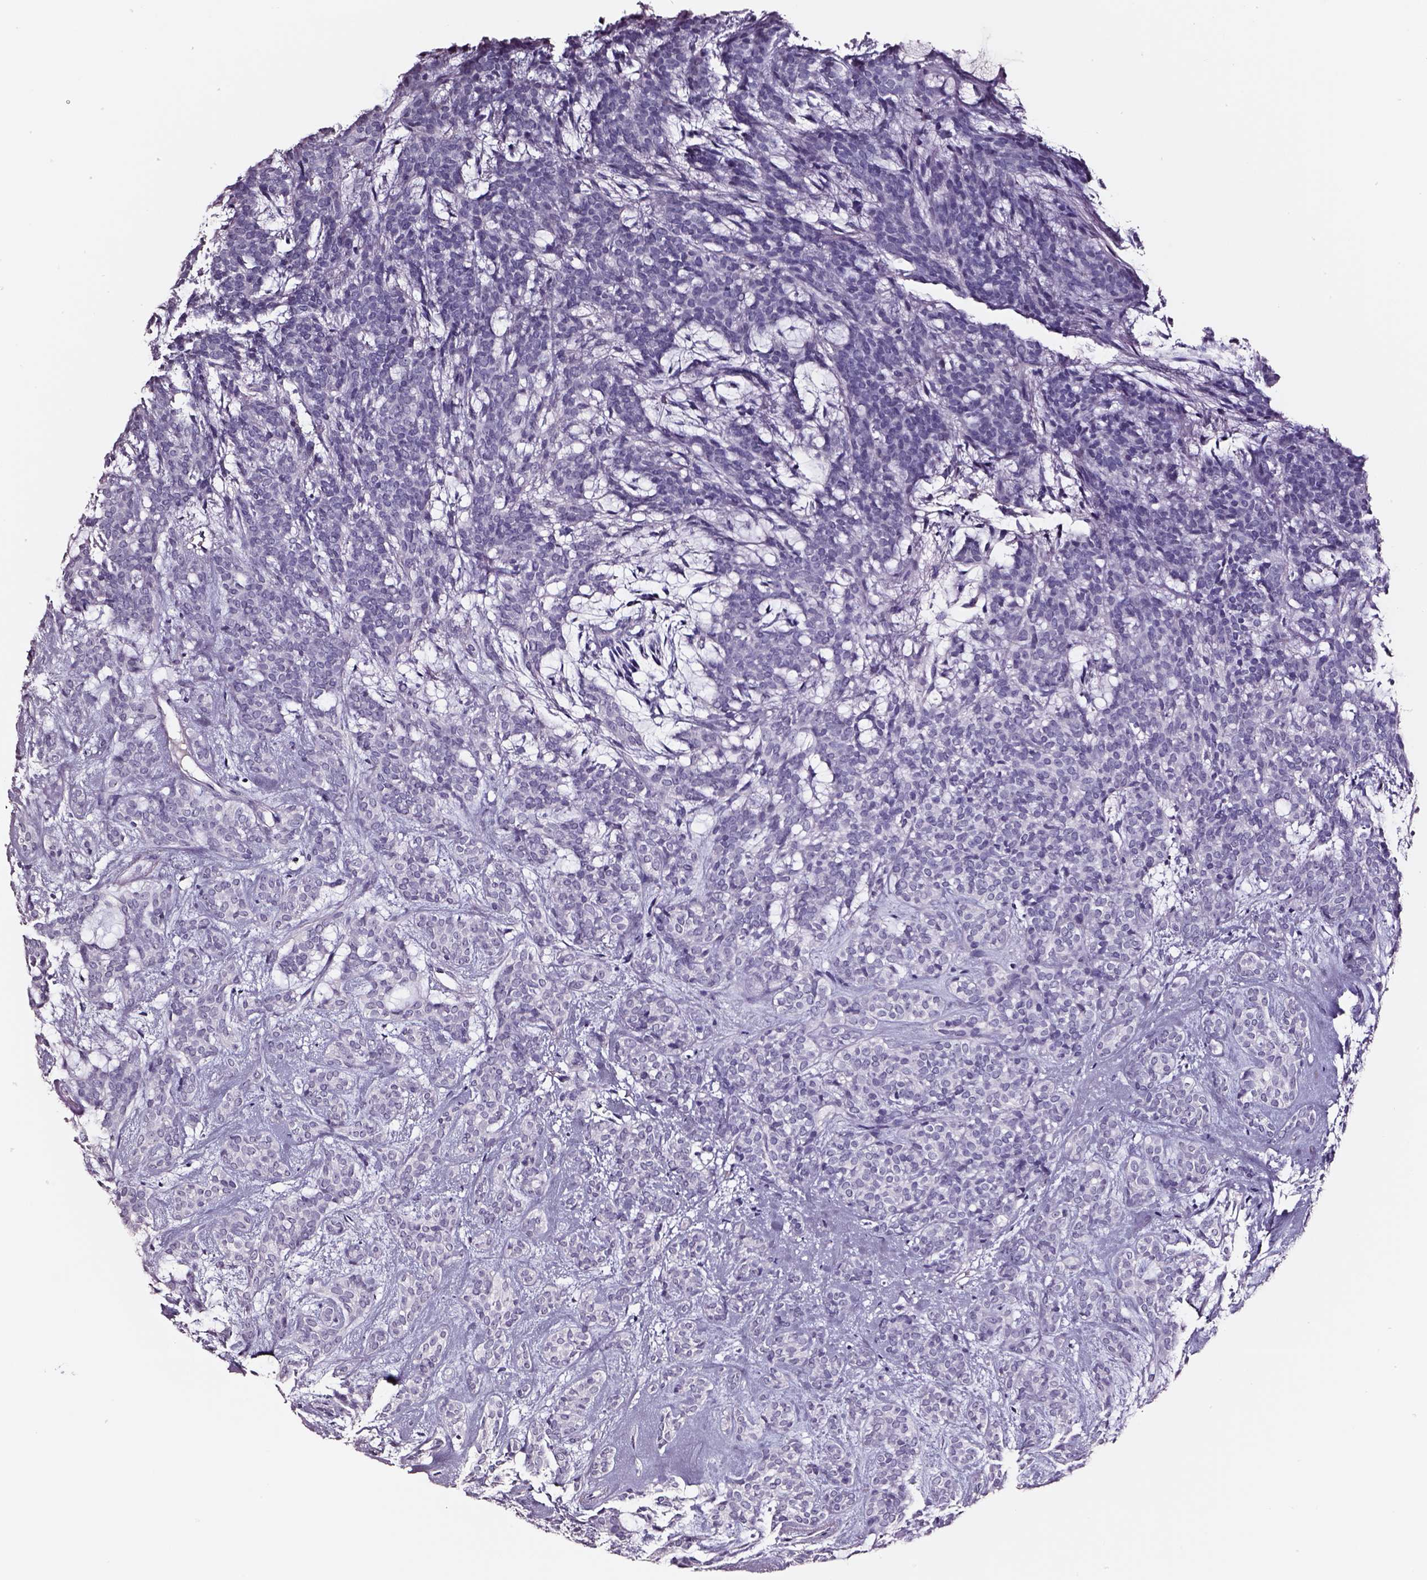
{"staining": {"intensity": "negative", "quantity": "none", "location": "none"}, "tissue": "head and neck cancer", "cell_type": "Tumor cells", "image_type": "cancer", "snomed": [{"axis": "morphology", "description": "Adenocarcinoma, NOS"}, {"axis": "topography", "description": "Head-Neck"}], "caption": "Protein analysis of head and neck cancer reveals no significant positivity in tumor cells.", "gene": "SMIM17", "patient": {"sex": "female", "age": 57}}